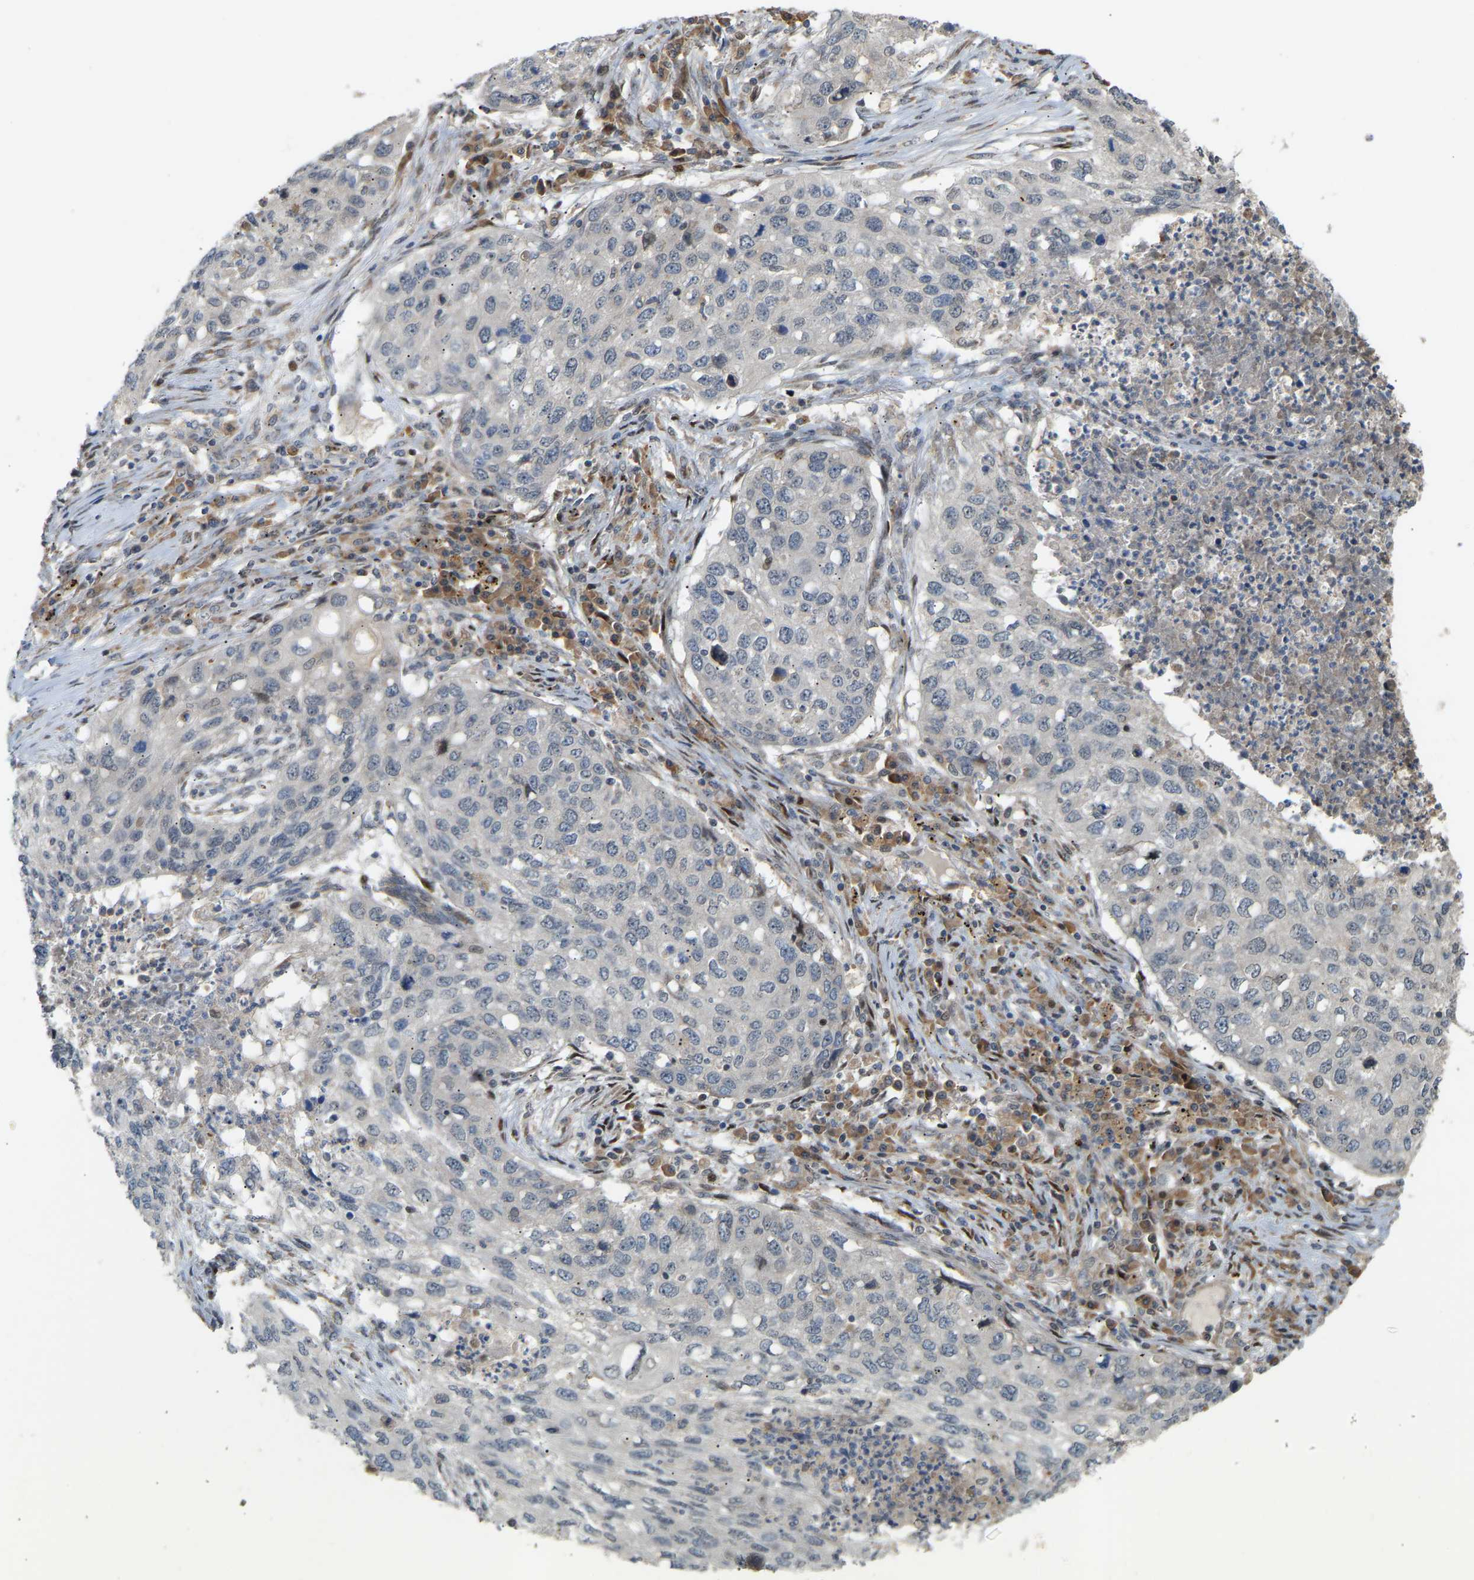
{"staining": {"intensity": "negative", "quantity": "none", "location": "none"}, "tissue": "lung cancer", "cell_type": "Tumor cells", "image_type": "cancer", "snomed": [{"axis": "morphology", "description": "Squamous cell carcinoma, NOS"}, {"axis": "topography", "description": "Lung"}], "caption": "This is an IHC micrograph of human lung cancer (squamous cell carcinoma). There is no staining in tumor cells.", "gene": "PTPN4", "patient": {"sex": "female", "age": 63}}